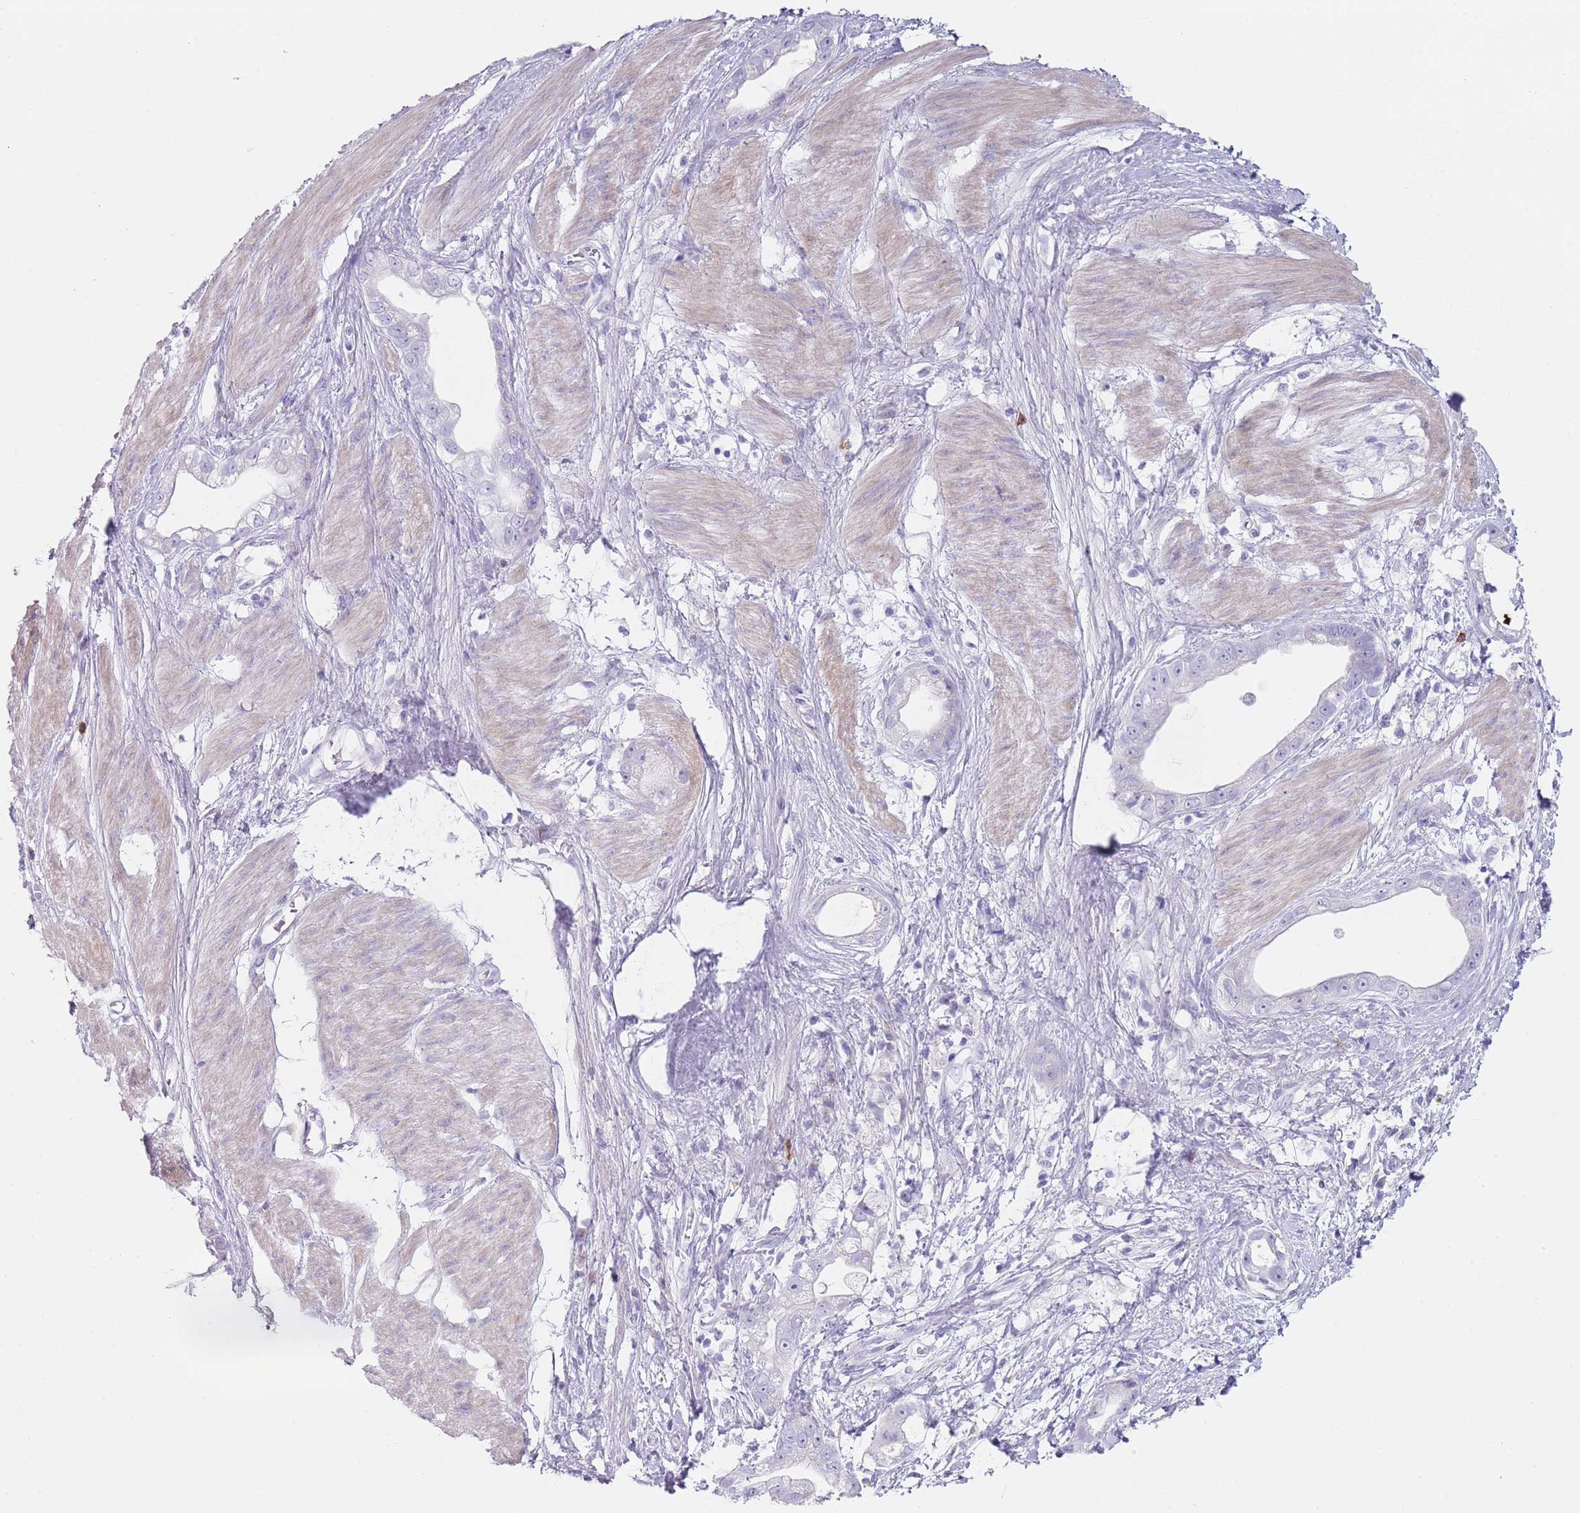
{"staining": {"intensity": "negative", "quantity": "none", "location": "none"}, "tissue": "stomach cancer", "cell_type": "Tumor cells", "image_type": "cancer", "snomed": [{"axis": "morphology", "description": "Adenocarcinoma, NOS"}, {"axis": "topography", "description": "Stomach"}], "caption": "The IHC image has no significant expression in tumor cells of adenocarcinoma (stomach) tissue.", "gene": "CD177", "patient": {"sex": "male", "age": 55}}